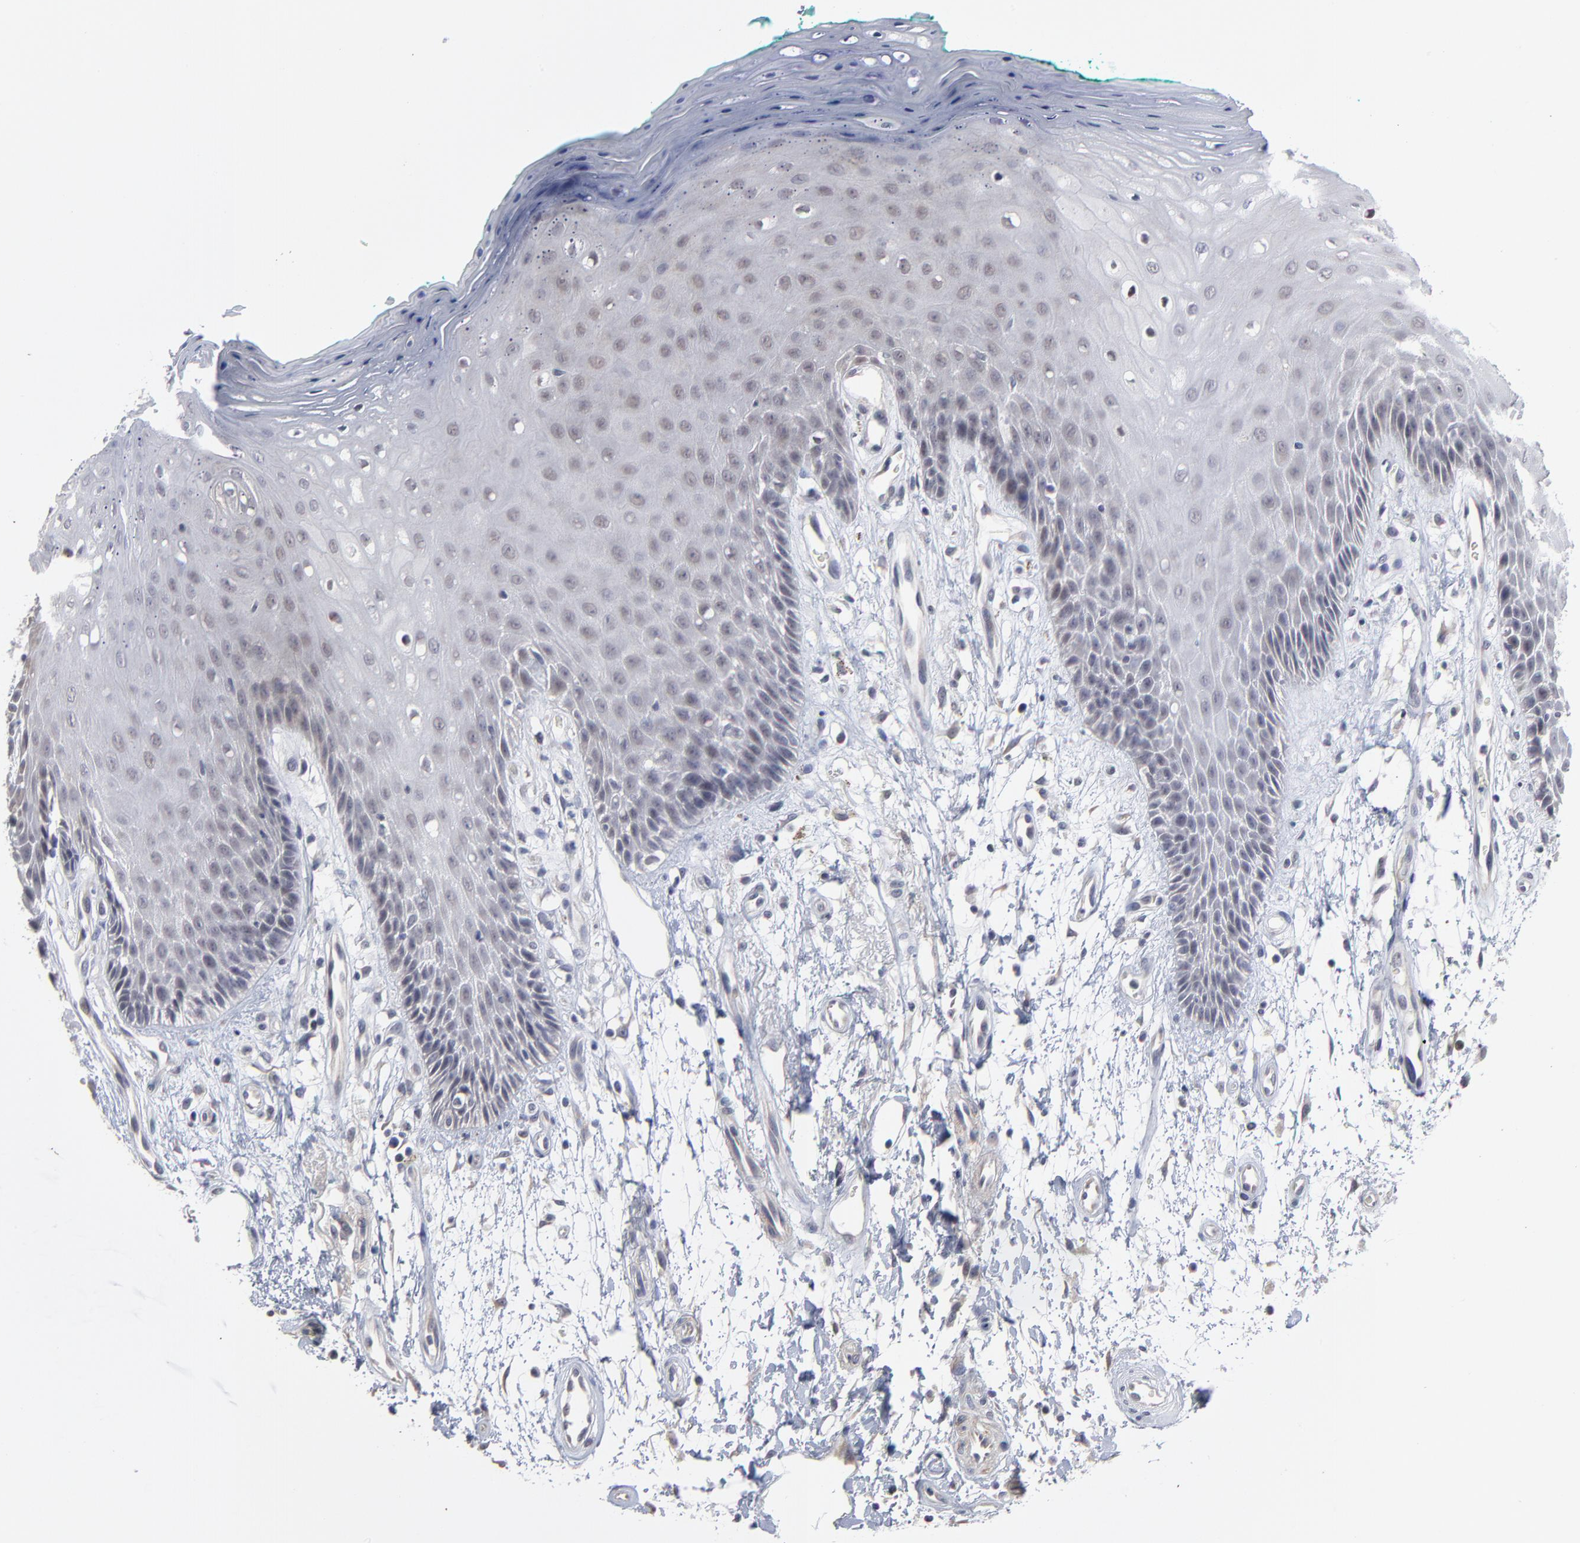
{"staining": {"intensity": "weak", "quantity": "<25%", "location": "cytoplasmic/membranous"}, "tissue": "oral mucosa", "cell_type": "Squamous epithelial cells", "image_type": "normal", "snomed": [{"axis": "morphology", "description": "Normal tissue, NOS"}, {"axis": "morphology", "description": "Squamous cell carcinoma, NOS"}, {"axis": "topography", "description": "Skeletal muscle"}, {"axis": "topography", "description": "Oral tissue"}, {"axis": "topography", "description": "Head-Neck"}], "caption": "High power microscopy image of an IHC image of benign oral mucosa, revealing no significant positivity in squamous epithelial cells. (Stains: DAB (3,3'-diaminobenzidine) IHC with hematoxylin counter stain, Microscopy: brightfield microscopy at high magnification).", "gene": "MAGEA10", "patient": {"sex": "female", "age": 84}}